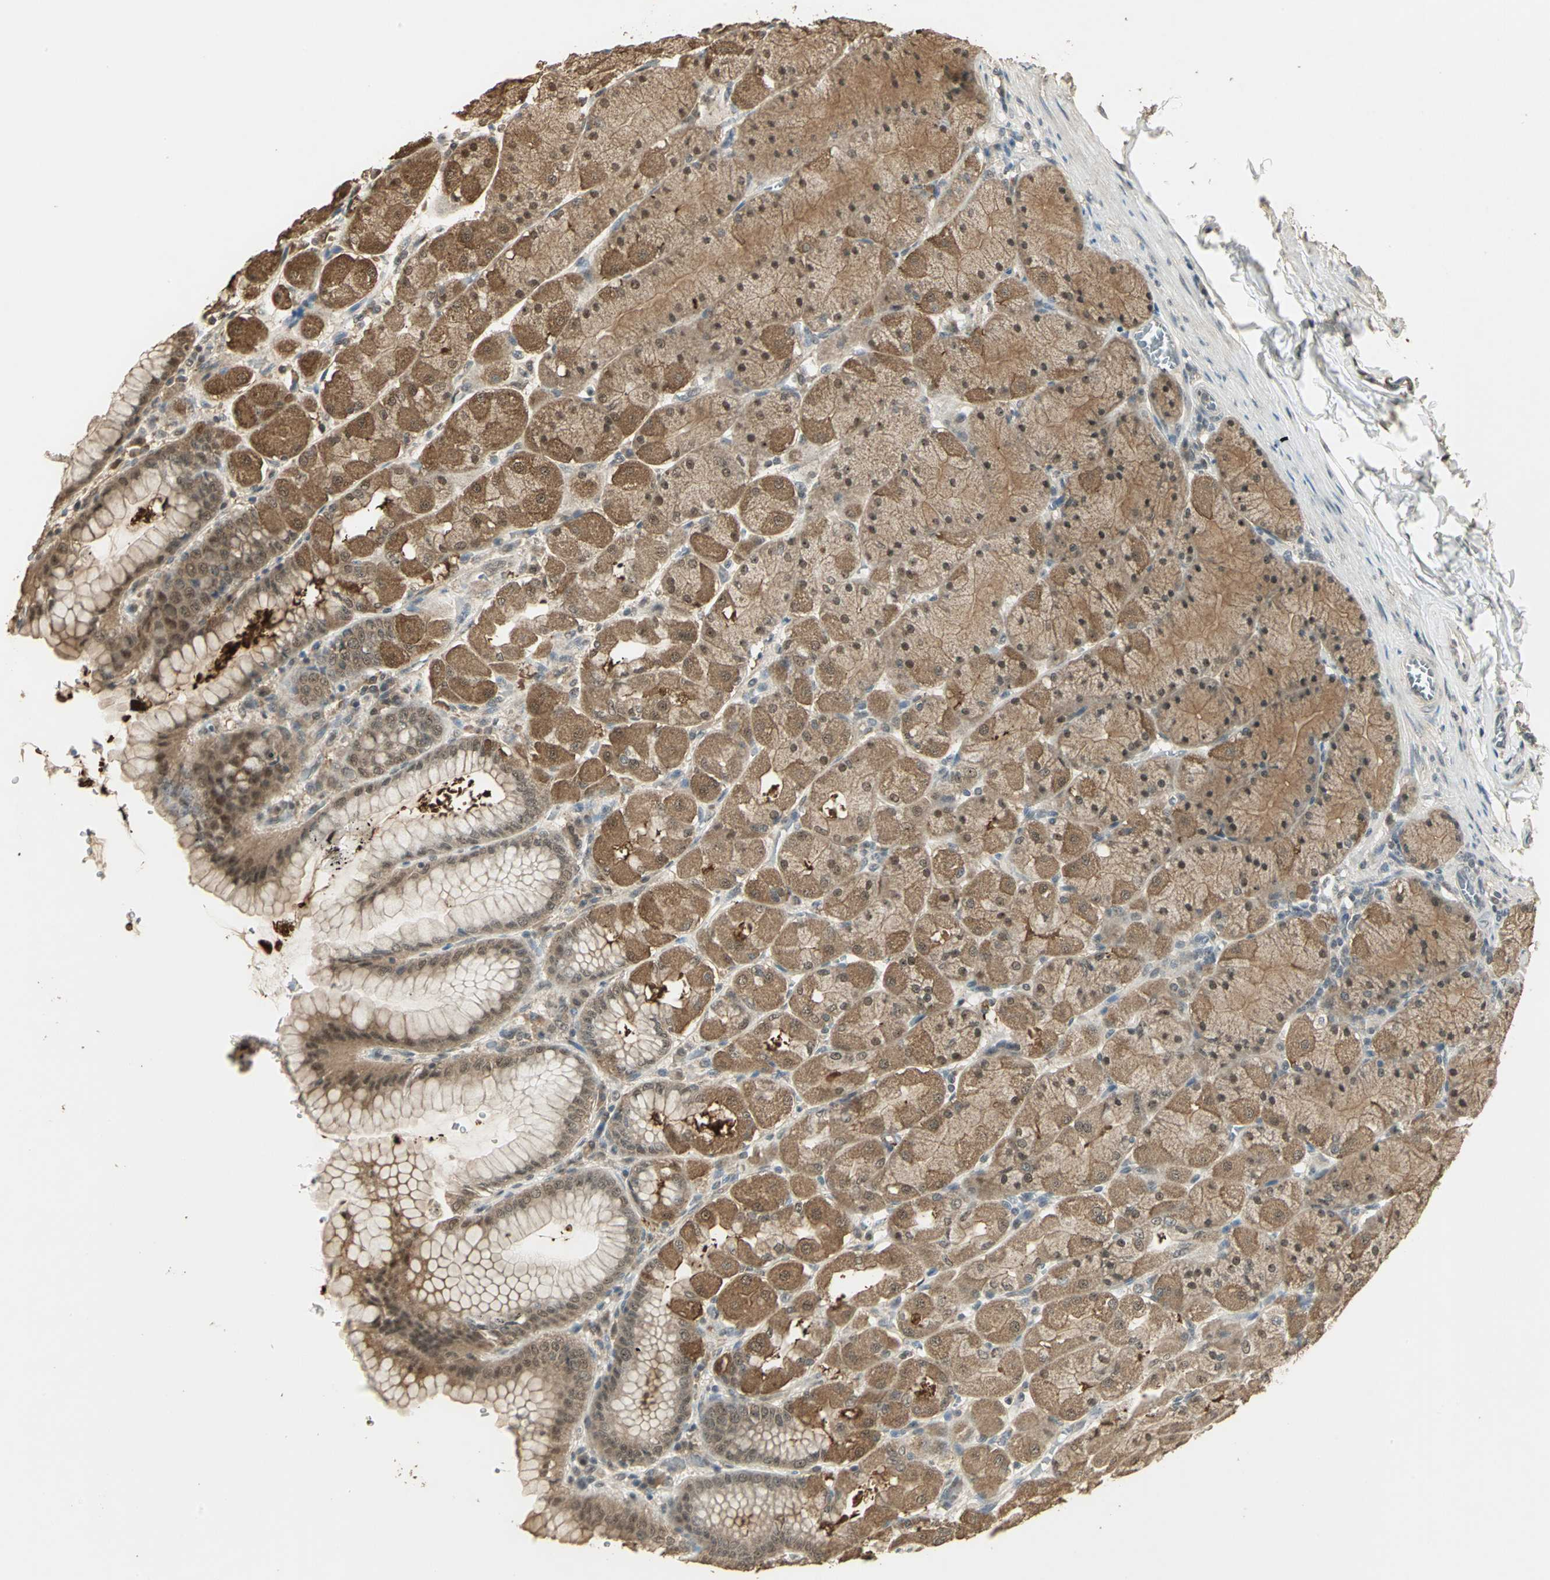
{"staining": {"intensity": "strong", "quantity": "25%-75%", "location": "cytoplasmic/membranous"}, "tissue": "stomach", "cell_type": "Glandular cells", "image_type": "normal", "snomed": [{"axis": "morphology", "description": "Normal tissue, NOS"}, {"axis": "topography", "description": "Stomach, upper"}], "caption": "Glandular cells reveal high levels of strong cytoplasmic/membranous staining in about 25%-75% of cells in benign human stomach.", "gene": "UCHL5", "patient": {"sex": "female", "age": 56}}